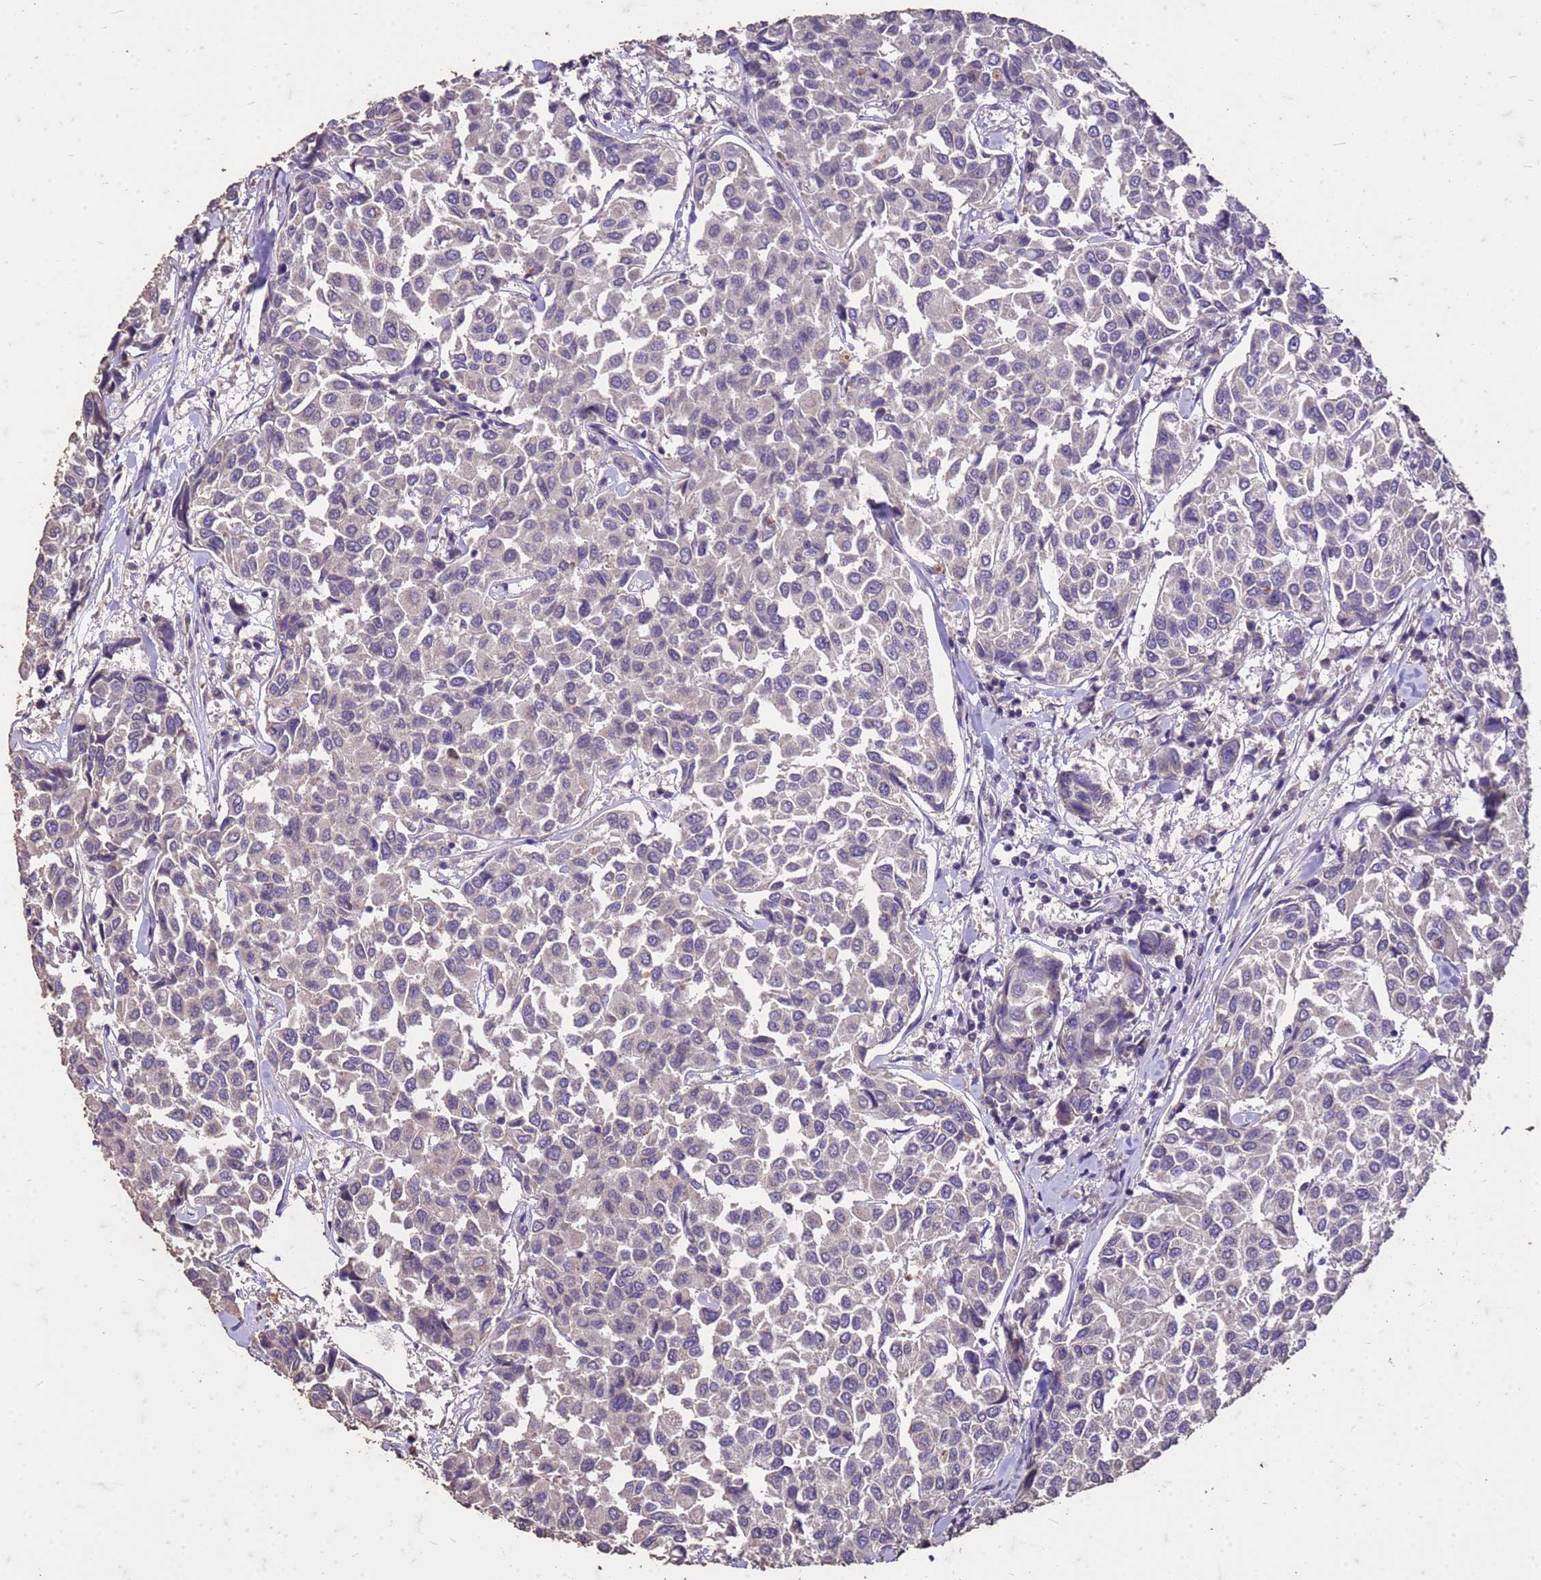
{"staining": {"intensity": "negative", "quantity": "none", "location": "none"}, "tissue": "breast cancer", "cell_type": "Tumor cells", "image_type": "cancer", "snomed": [{"axis": "morphology", "description": "Duct carcinoma"}, {"axis": "topography", "description": "Breast"}], "caption": "DAB immunohistochemical staining of infiltrating ductal carcinoma (breast) shows no significant staining in tumor cells.", "gene": "FAM184B", "patient": {"sex": "female", "age": 55}}